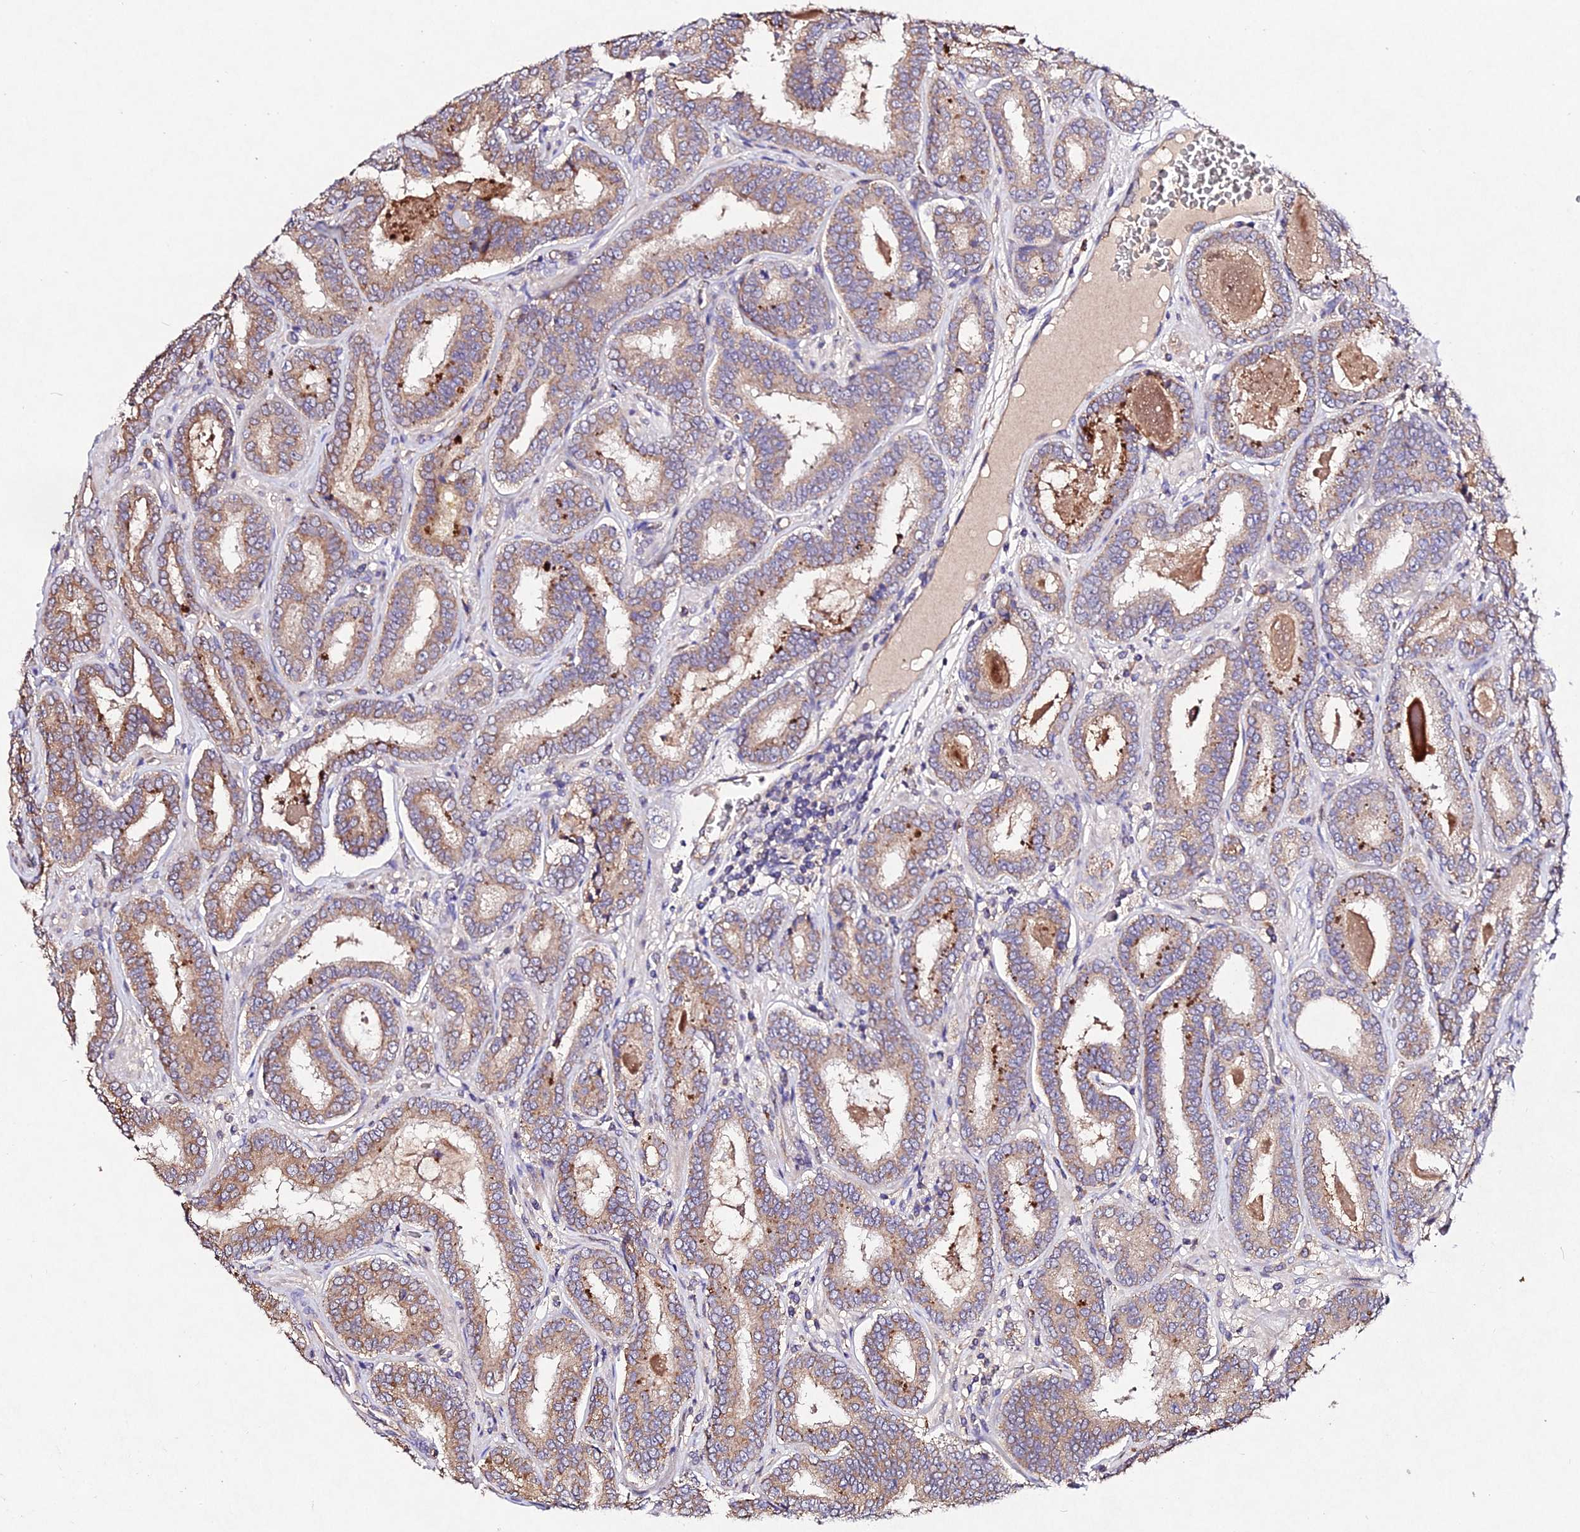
{"staining": {"intensity": "moderate", "quantity": ">75%", "location": "cytoplasmic/membranous"}, "tissue": "prostate cancer", "cell_type": "Tumor cells", "image_type": "cancer", "snomed": [{"axis": "morphology", "description": "Adenocarcinoma, High grade"}, {"axis": "topography", "description": "Prostate"}], "caption": "Prostate cancer stained for a protein (brown) demonstrates moderate cytoplasmic/membranous positive staining in about >75% of tumor cells.", "gene": "AP3M2", "patient": {"sex": "male", "age": 72}}